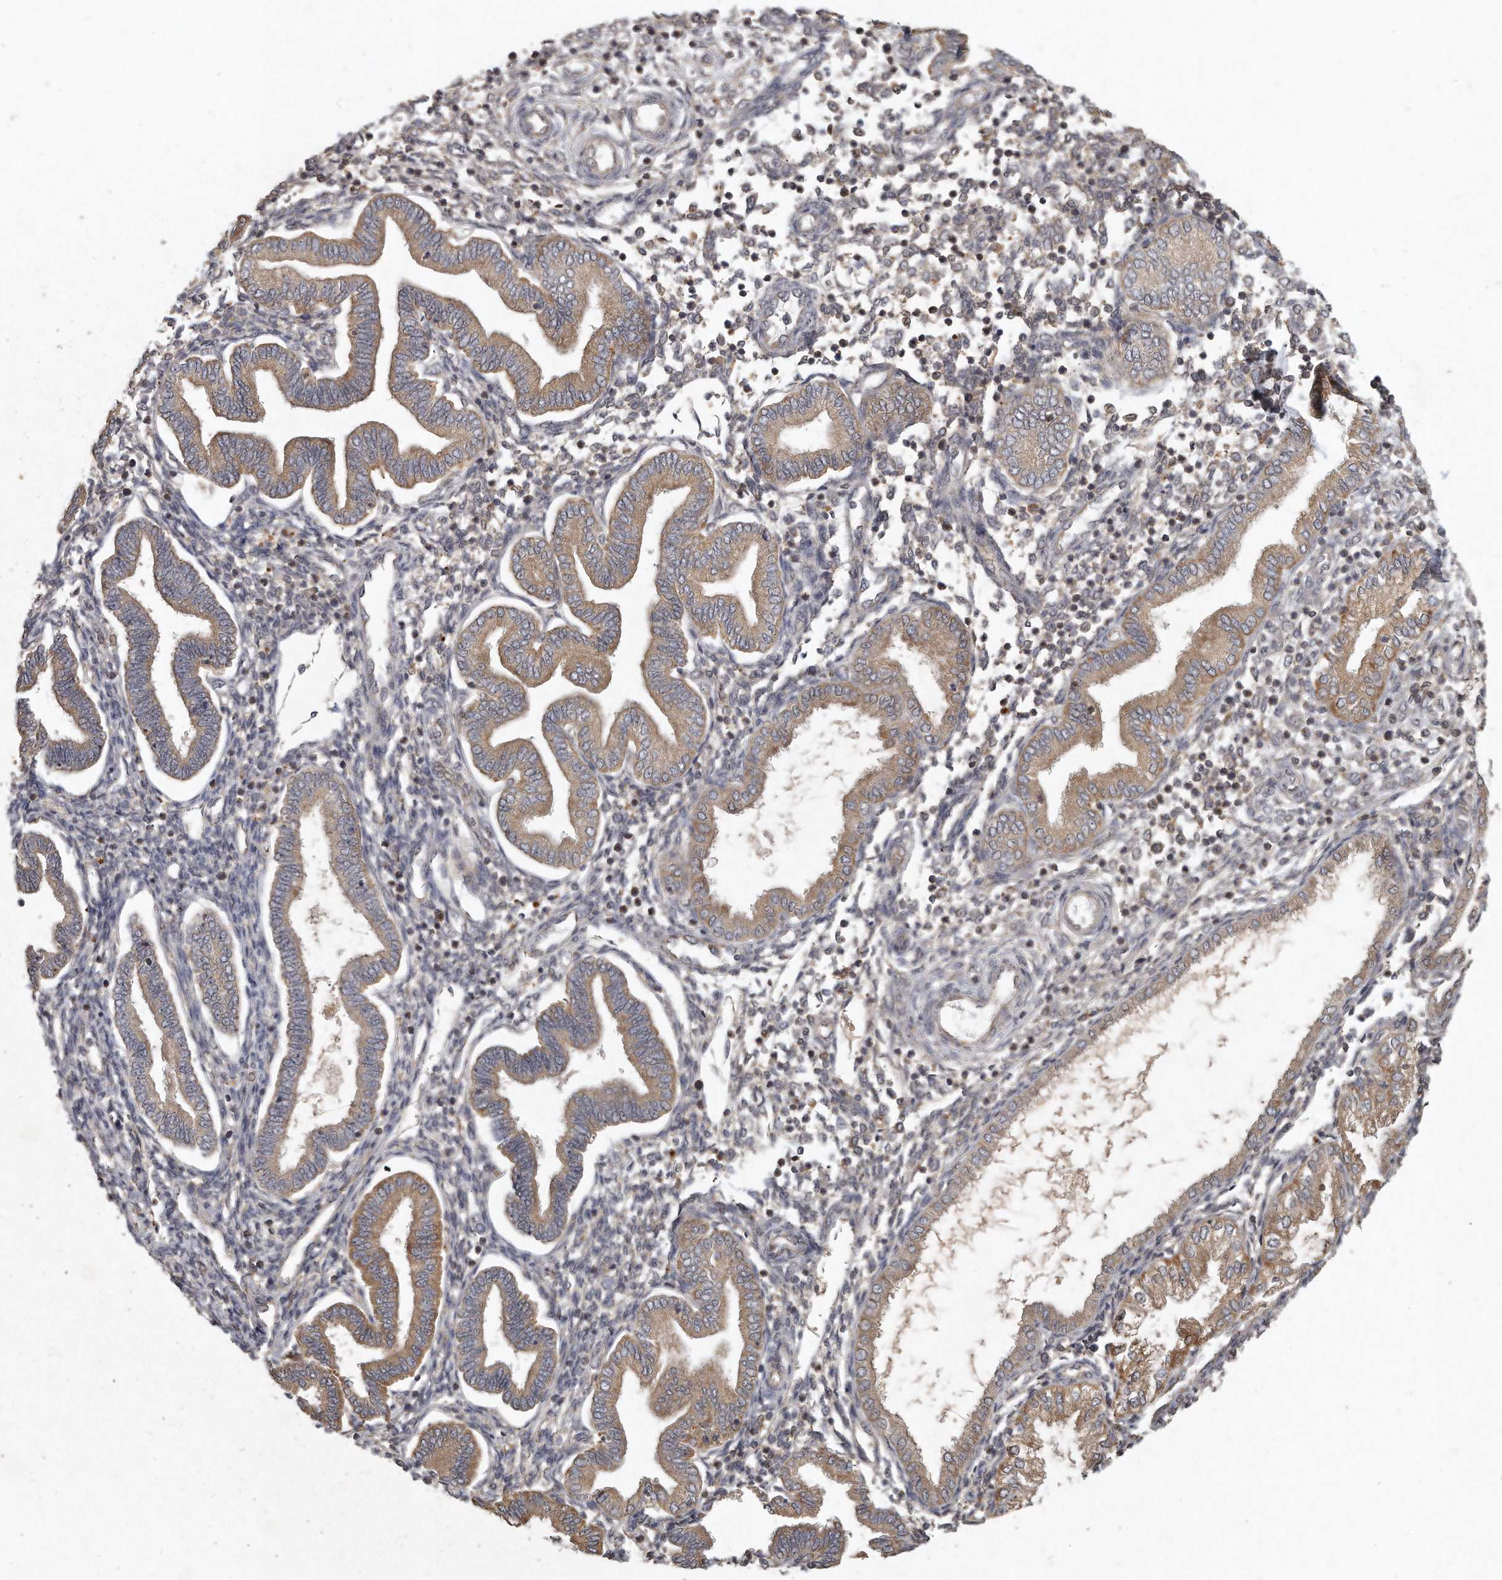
{"staining": {"intensity": "moderate", "quantity": "<25%", "location": "cytoplasmic/membranous"}, "tissue": "endometrium", "cell_type": "Cells in endometrial stroma", "image_type": "normal", "snomed": [{"axis": "morphology", "description": "Normal tissue, NOS"}, {"axis": "topography", "description": "Endometrium"}], "caption": "Human endometrium stained for a protein (brown) displays moderate cytoplasmic/membranous positive positivity in about <25% of cells in endometrial stroma.", "gene": "LGALS8", "patient": {"sex": "female", "age": 53}}